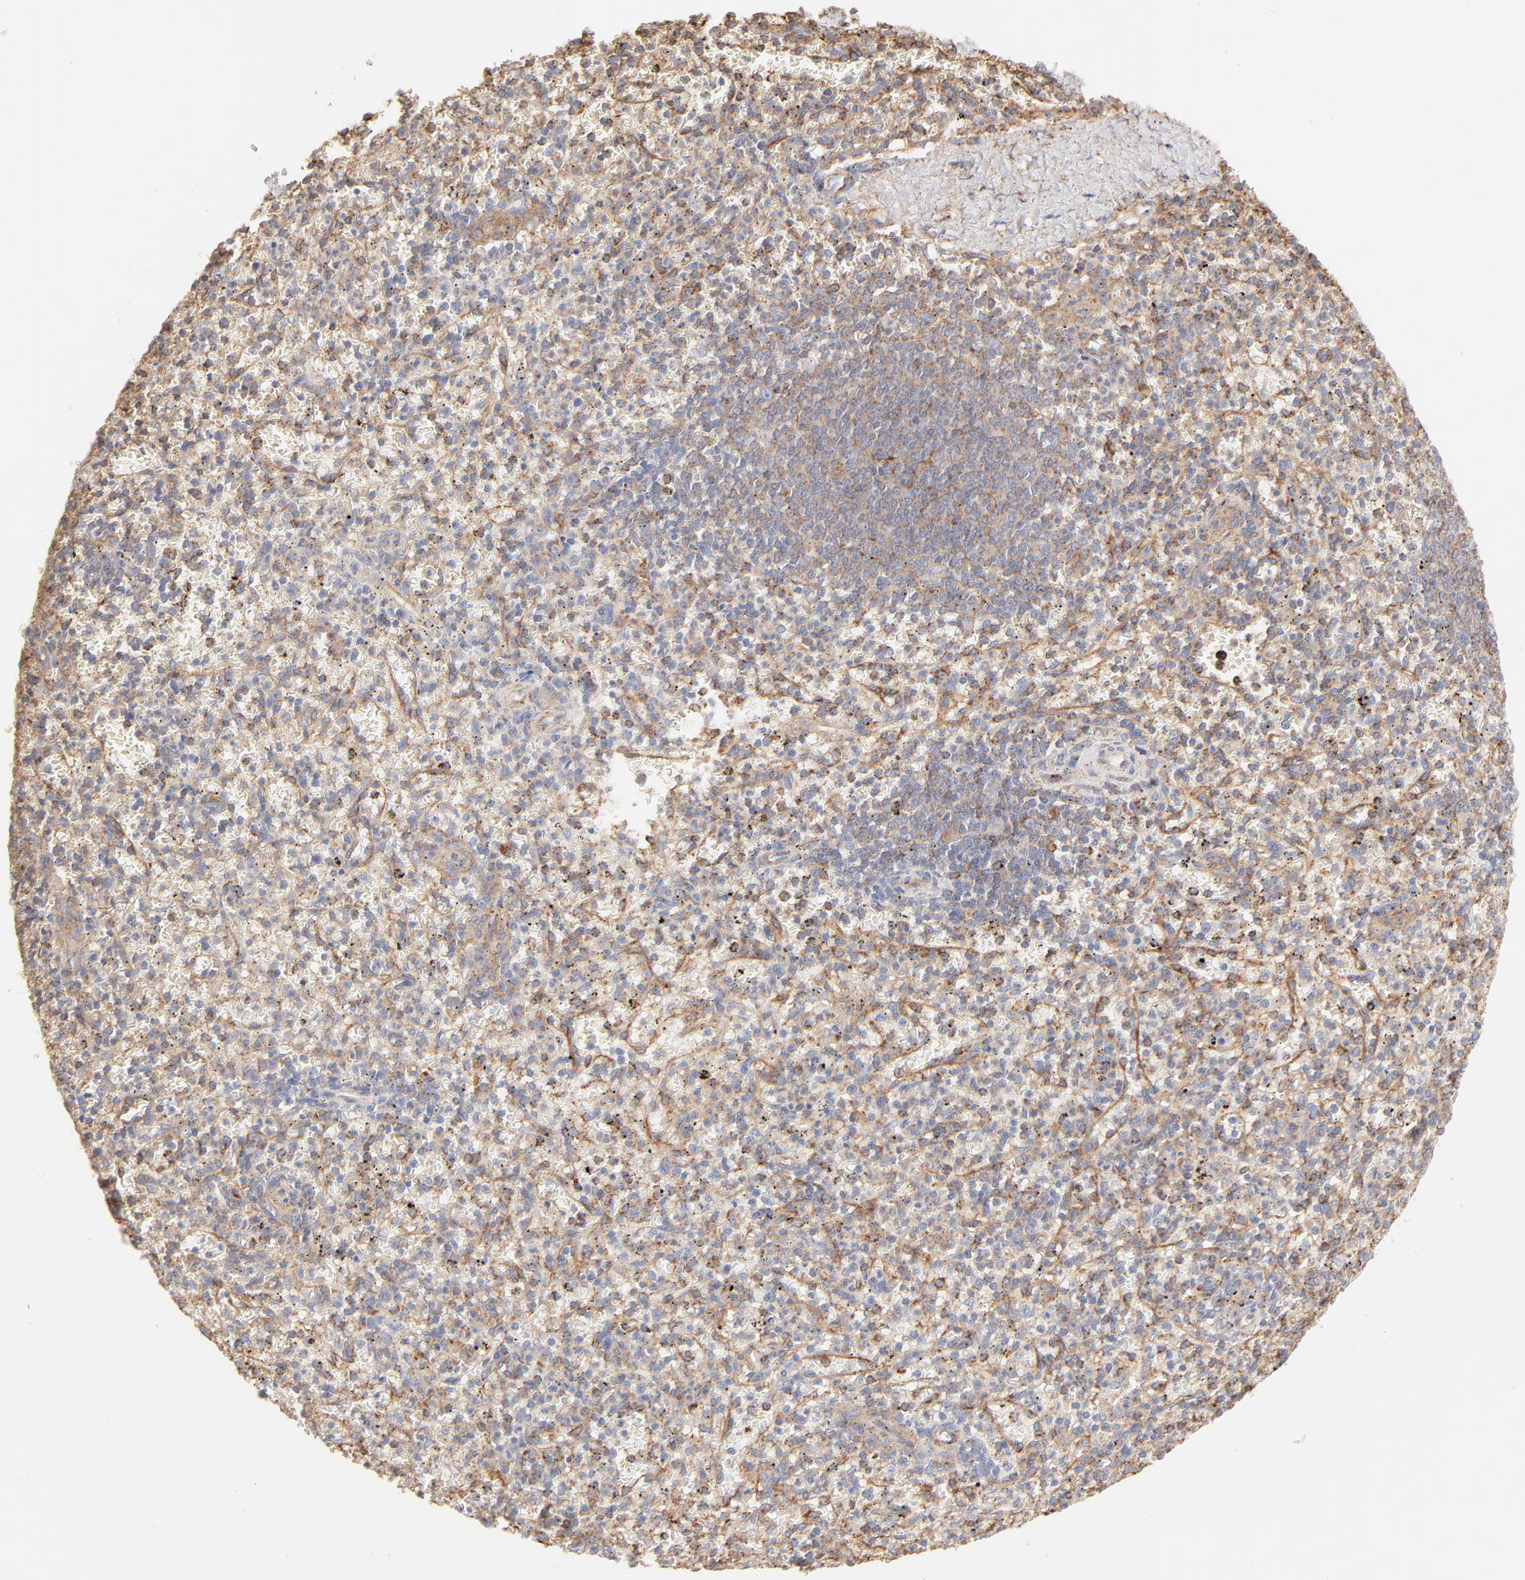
{"staining": {"intensity": "moderate", "quantity": "25%-75%", "location": "cytoplasmic/membranous"}, "tissue": "spleen", "cell_type": "Cells in red pulp", "image_type": "normal", "snomed": [{"axis": "morphology", "description": "Normal tissue, NOS"}, {"axis": "topography", "description": "Spleen"}], "caption": "Spleen was stained to show a protein in brown. There is medium levels of moderate cytoplasmic/membranous staining in about 25%-75% of cells in red pulp. Using DAB (brown) and hematoxylin (blue) stains, captured at high magnification using brightfield microscopy.", "gene": "CLTB", "patient": {"sex": "male", "age": 72}}